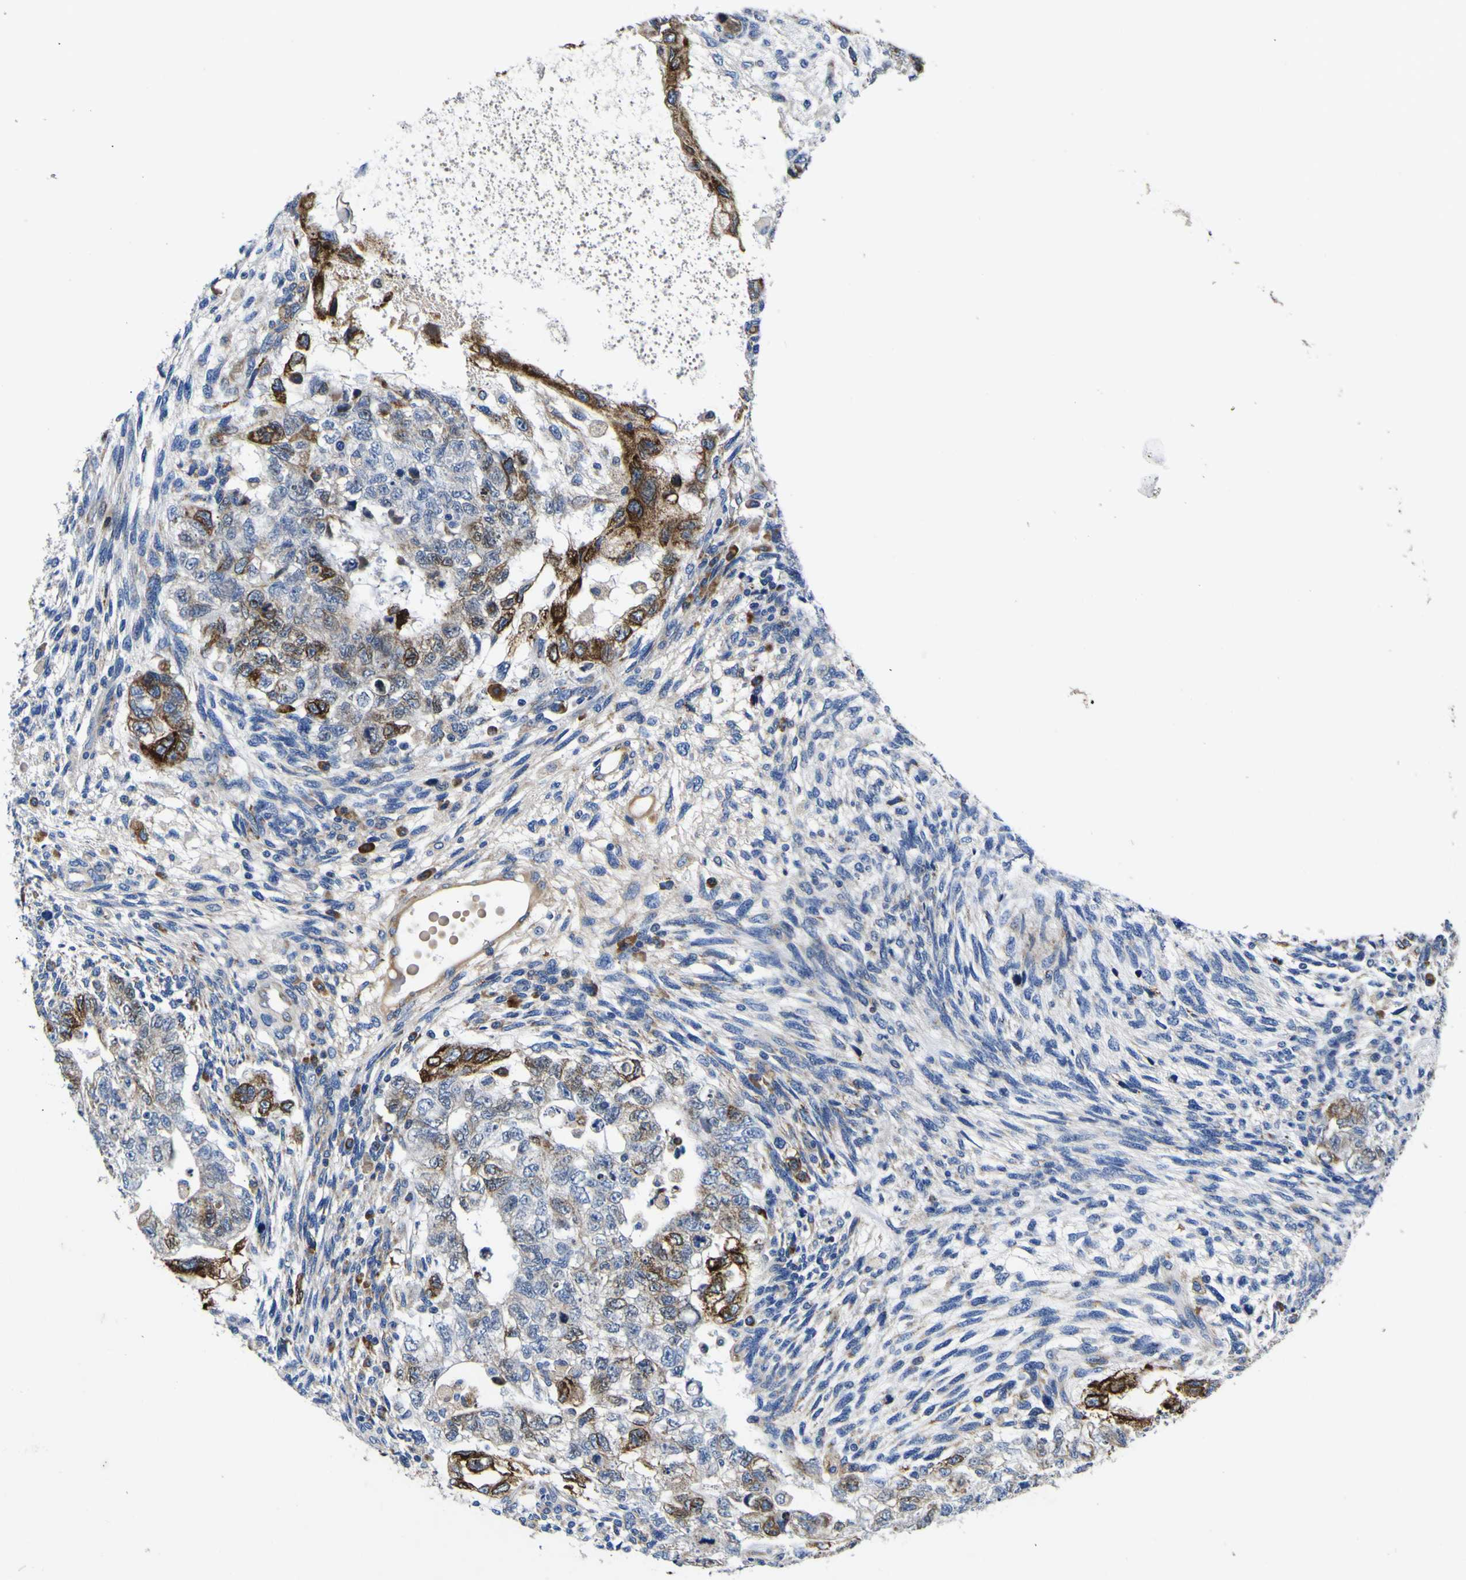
{"staining": {"intensity": "strong", "quantity": "25%-75%", "location": "cytoplasmic/membranous"}, "tissue": "testis cancer", "cell_type": "Tumor cells", "image_type": "cancer", "snomed": [{"axis": "morphology", "description": "Normal tissue, NOS"}, {"axis": "morphology", "description": "Carcinoma, Embryonal, NOS"}, {"axis": "topography", "description": "Testis"}], "caption": "Brown immunohistochemical staining in testis embryonal carcinoma displays strong cytoplasmic/membranous positivity in about 25%-75% of tumor cells. The protein of interest is shown in brown color, while the nuclei are stained blue.", "gene": "SCD", "patient": {"sex": "male", "age": 36}}